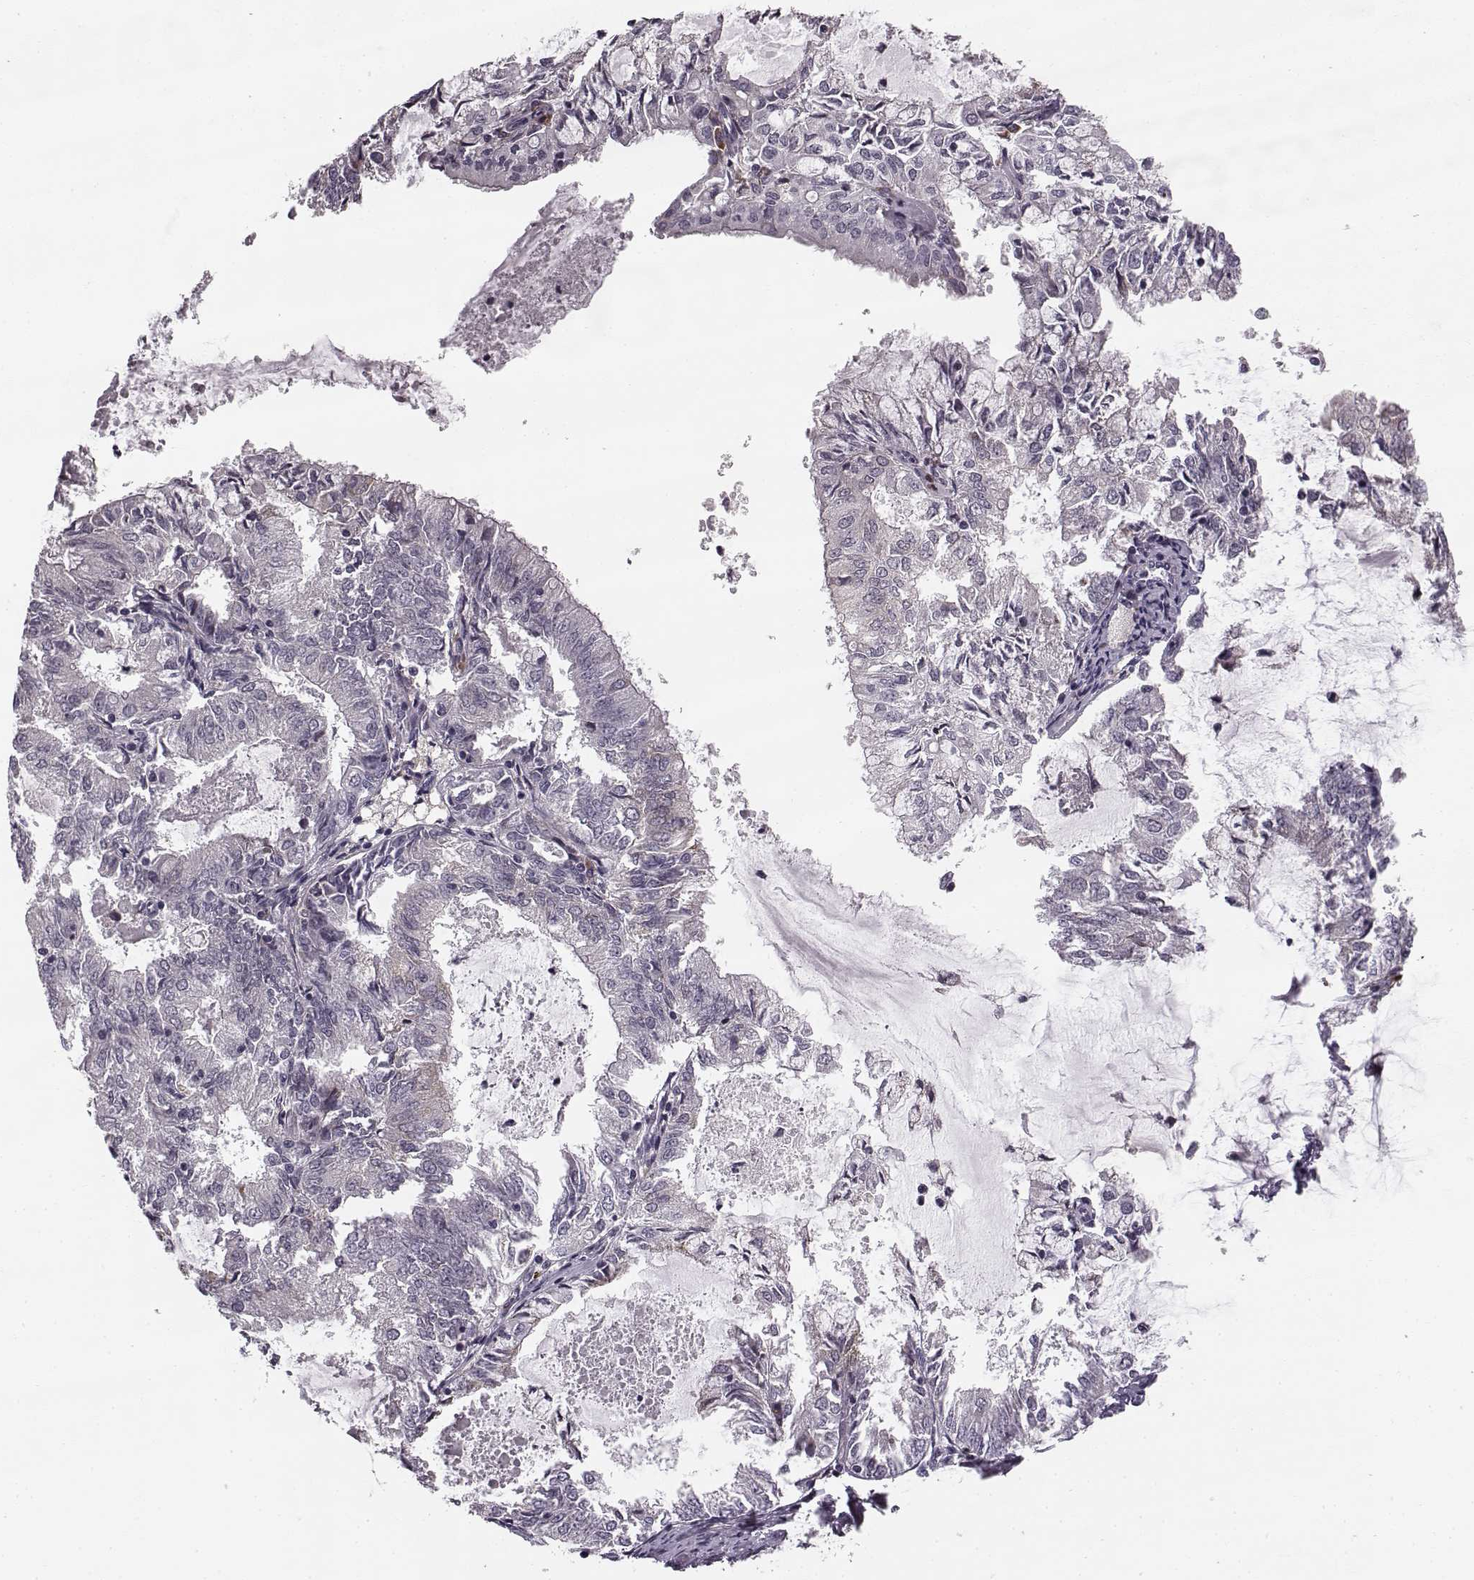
{"staining": {"intensity": "negative", "quantity": "none", "location": "none"}, "tissue": "endometrial cancer", "cell_type": "Tumor cells", "image_type": "cancer", "snomed": [{"axis": "morphology", "description": "Adenocarcinoma, NOS"}, {"axis": "topography", "description": "Endometrium"}], "caption": "IHC of human adenocarcinoma (endometrial) displays no expression in tumor cells. Nuclei are stained in blue.", "gene": "FAM234B", "patient": {"sex": "female", "age": 57}}